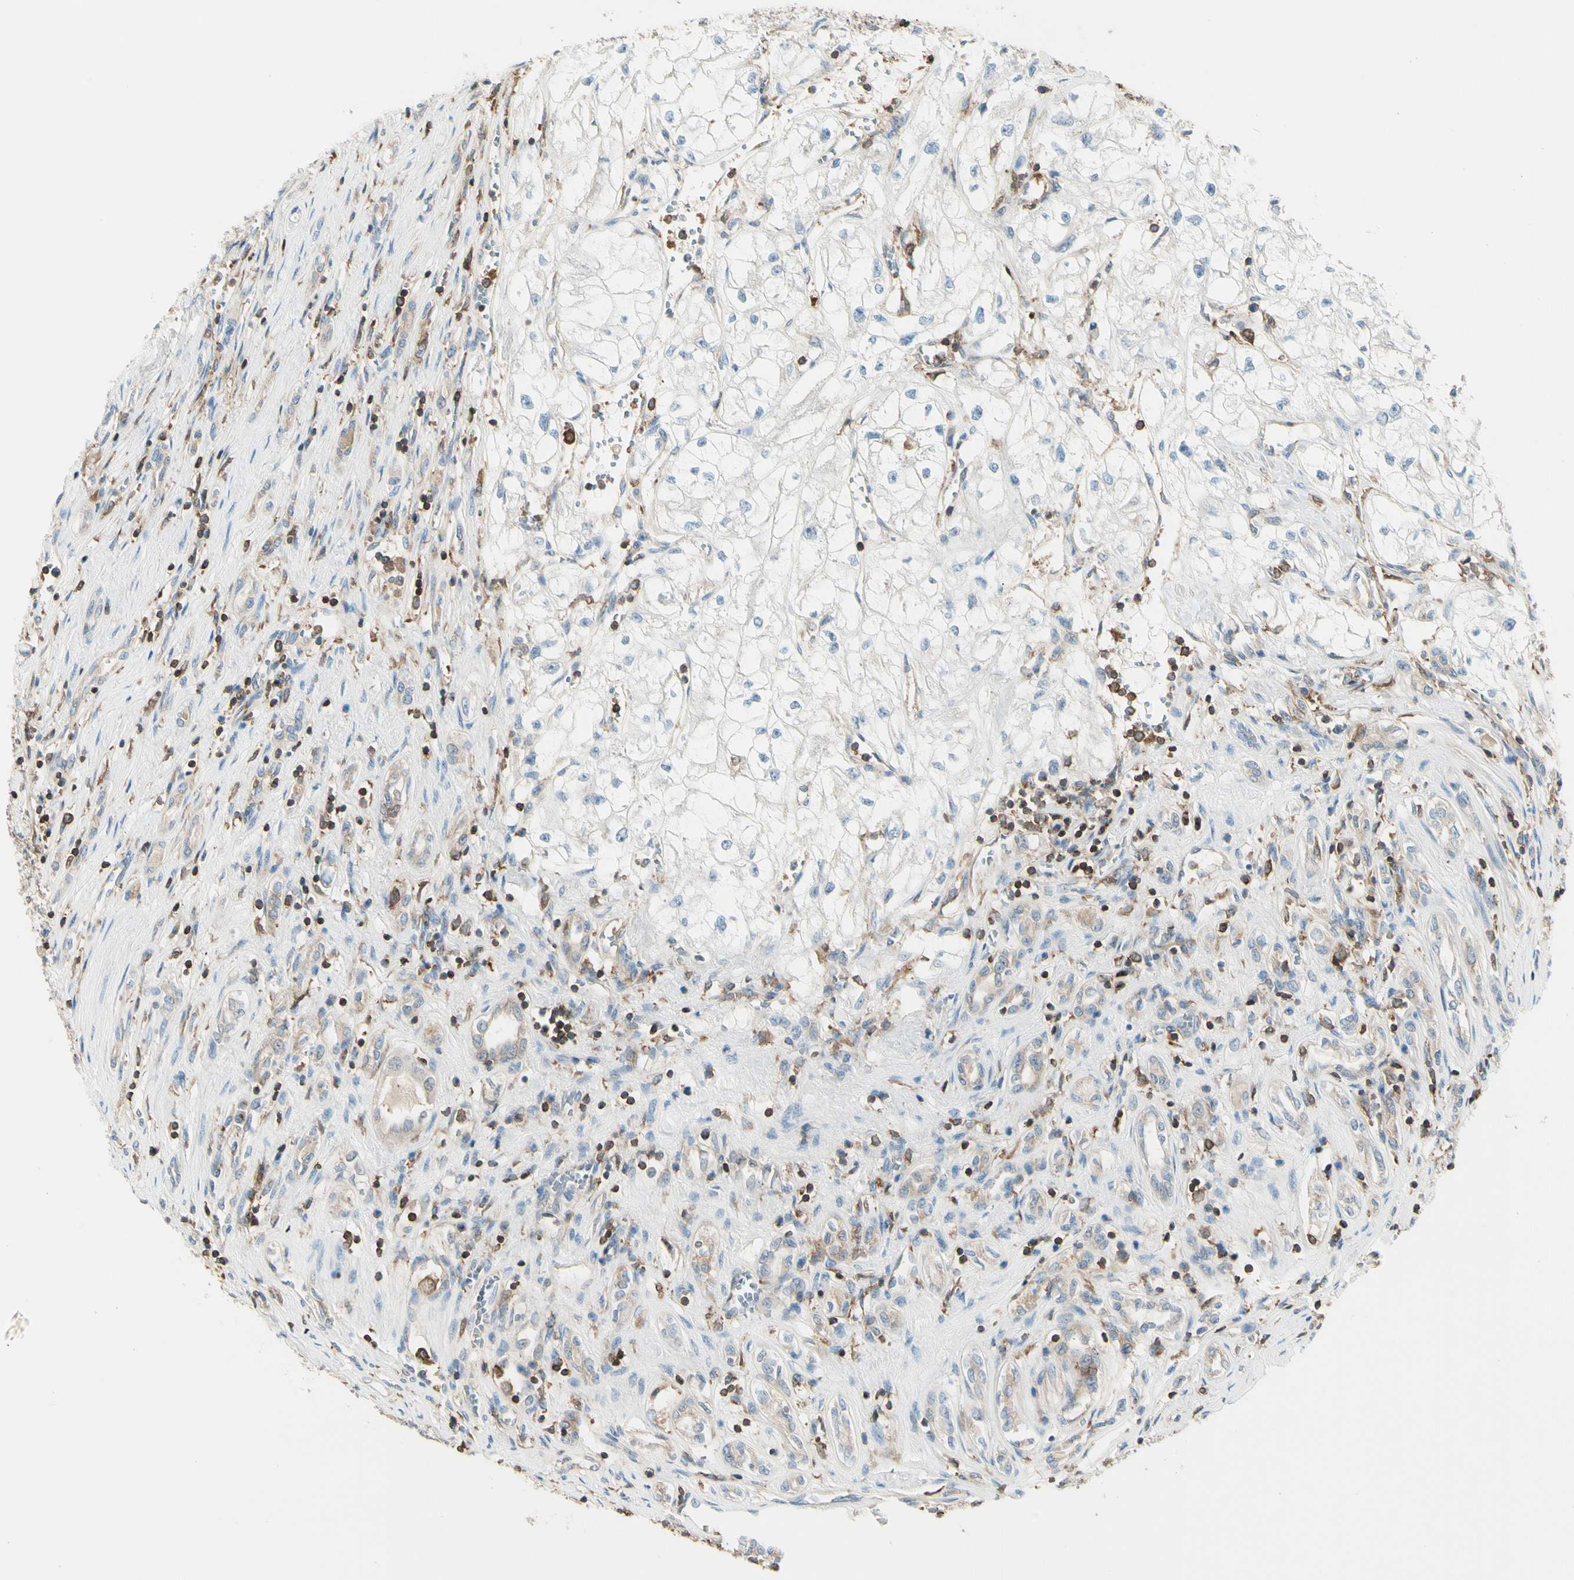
{"staining": {"intensity": "negative", "quantity": "none", "location": "none"}, "tissue": "renal cancer", "cell_type": "Tumor cells", "image_type": "cancer", "snomed": [{"axis": "morphology", "description": "Adenocarcinoma, NOS"}, {"axis": "topography", "description": "Kidney"}], "caption": "An IHC image of renal adenocarcinoma is shown. There is no staining in tumor cells of renal adenocarcinoma.", "gene": "CAPZA2", "patient": {"sex": "female", "age": 70}}